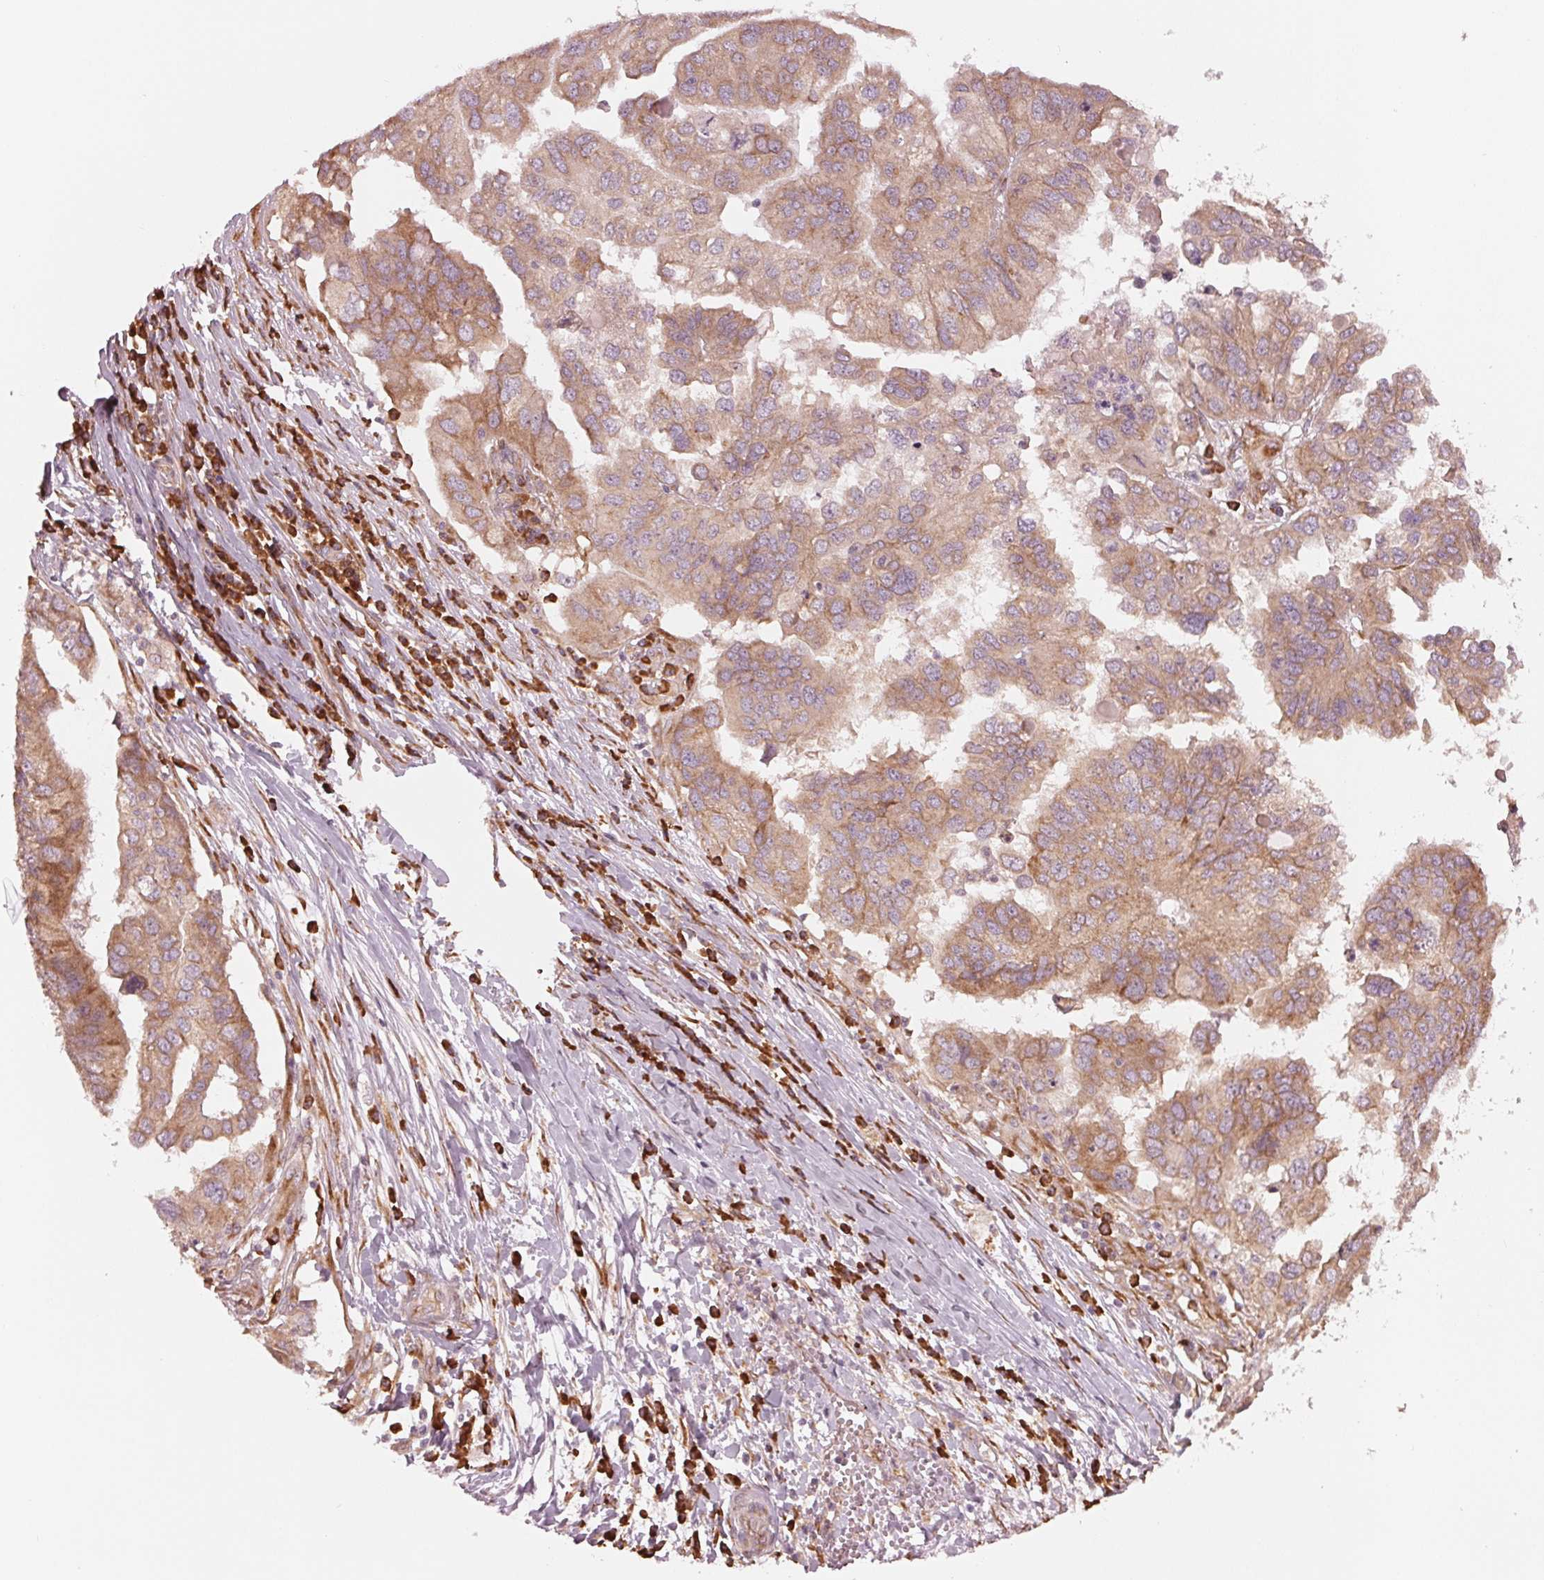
{"staining": {"intensity": "moderate", "quantity": ">75%", "location": "cytoplasmic/membranous"}, "tissue": "ovarian cancer", "cell_type": "Tumor cells", "image_type": "cancer", "snomed": [{"axis": "morphology", "description": "Cystadenocarcinoma, serous, NOS"}, {"axis": "topography", "description": "Ovary"}], "caption": "Immunohistochemical staining of serous cystadenocarcinoma (ovarian) displays moderate cytoplasmic/membranous protein expression in approximately >75% of tumor cells. Using DAB (3,3'-diaminobenzidine) (brown) and hematoxylin (blue) stains, captured at high magnification using brightfield microscopy.", "gene": "CMIP", "patient": {"sex": "female", "age": 79}}